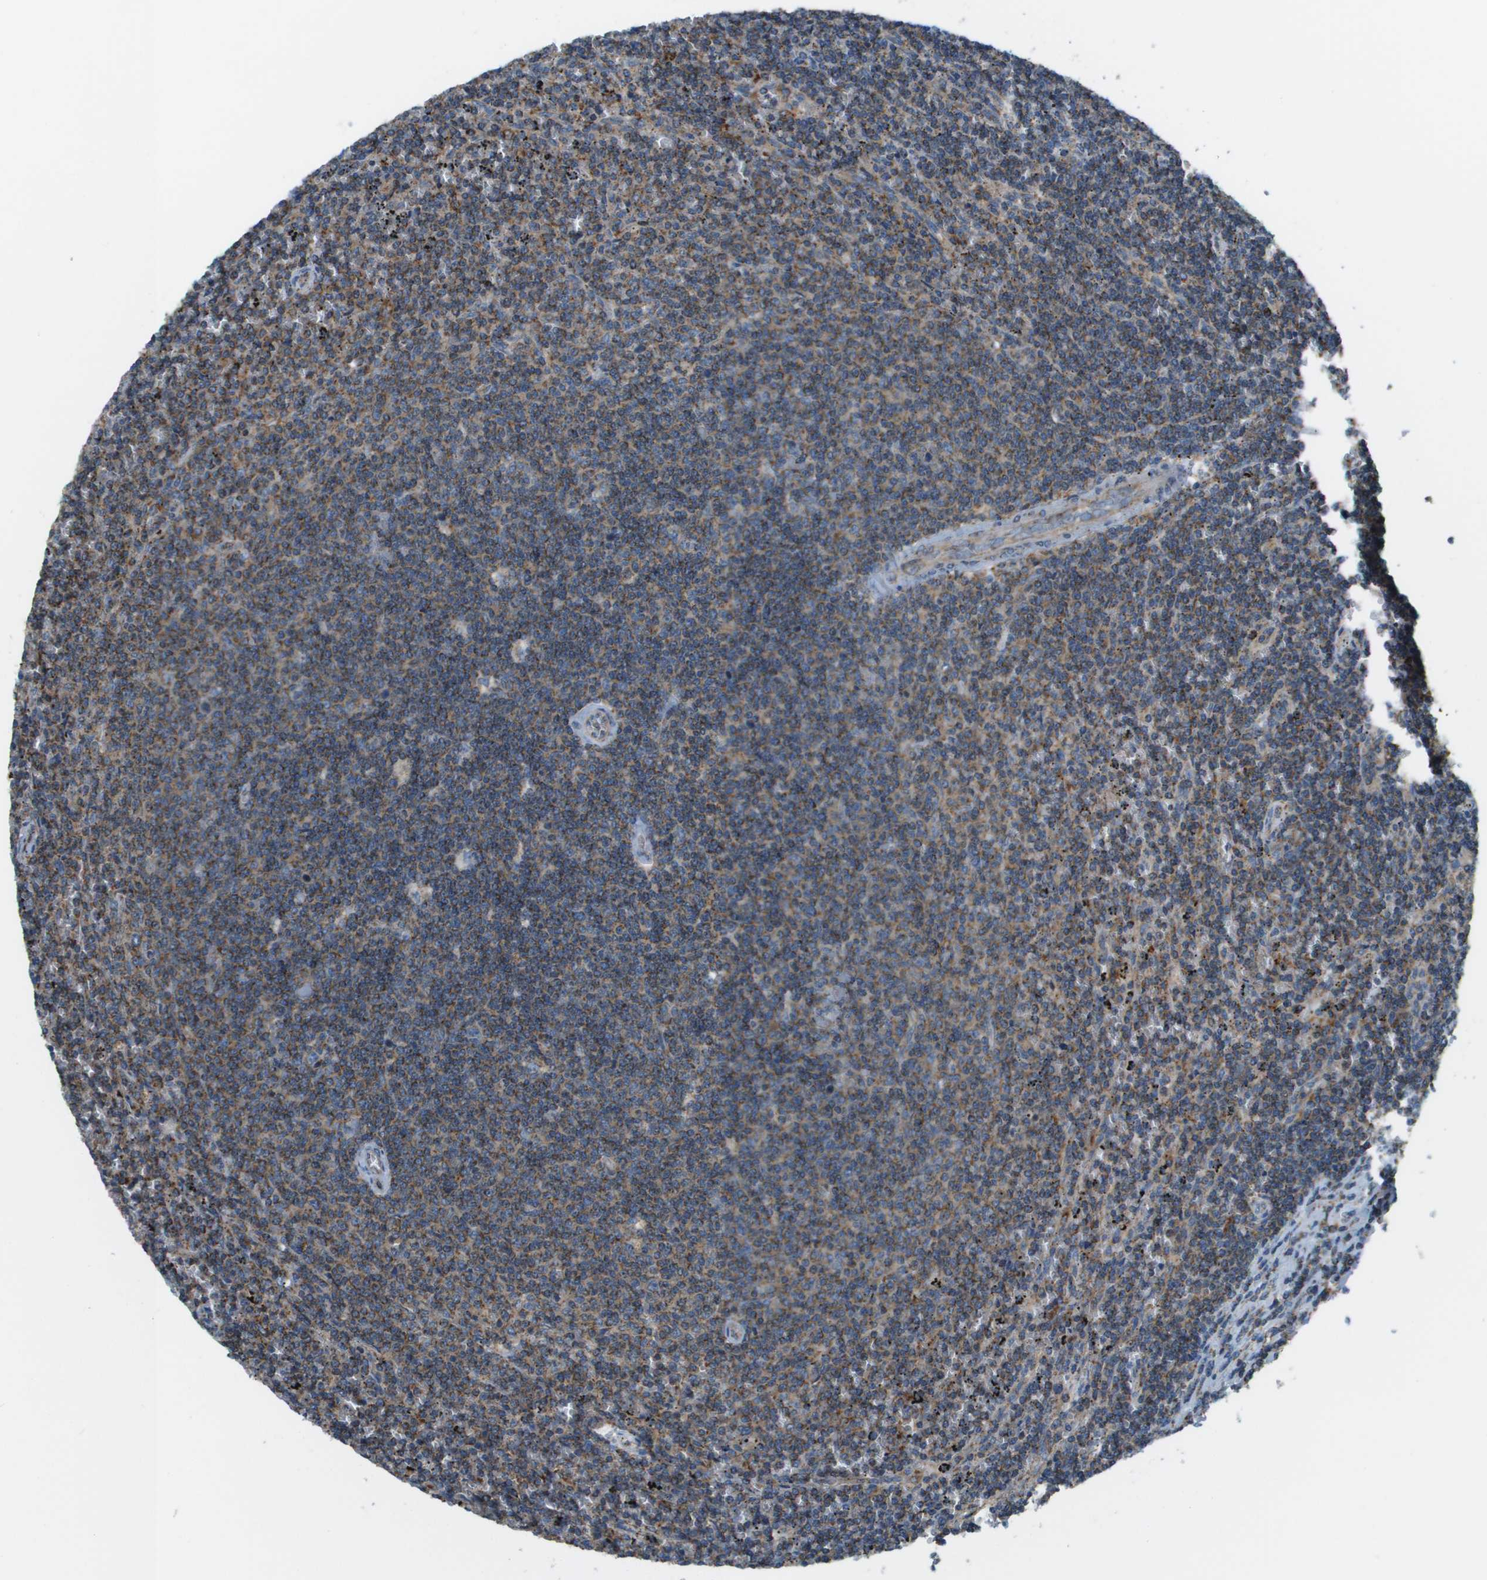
{"staining": {"intensity": "moderate", "quantity": ">75%", "location": "cytoplasmic/membranous"}, "tissue": "lymphoma", "cell_type": "Tumor cells", "image_type": "cancer", "snomed": [{"axis": "morphology", "description": "Malignant lymphoma, non-Hodgkin's type, Low grade"}, {"axis": "topography", "description": "Spleen"}], "caption": "This histopathology image displays IHC staining of human low-grade malignant lymphoma, non-Hodgkin's type, with medium moderate cytoplasmic/membranous expression in about >75% of tumor cells.", "gene": "TAOK3", "patient": {"sex": "female", "age": 50}}